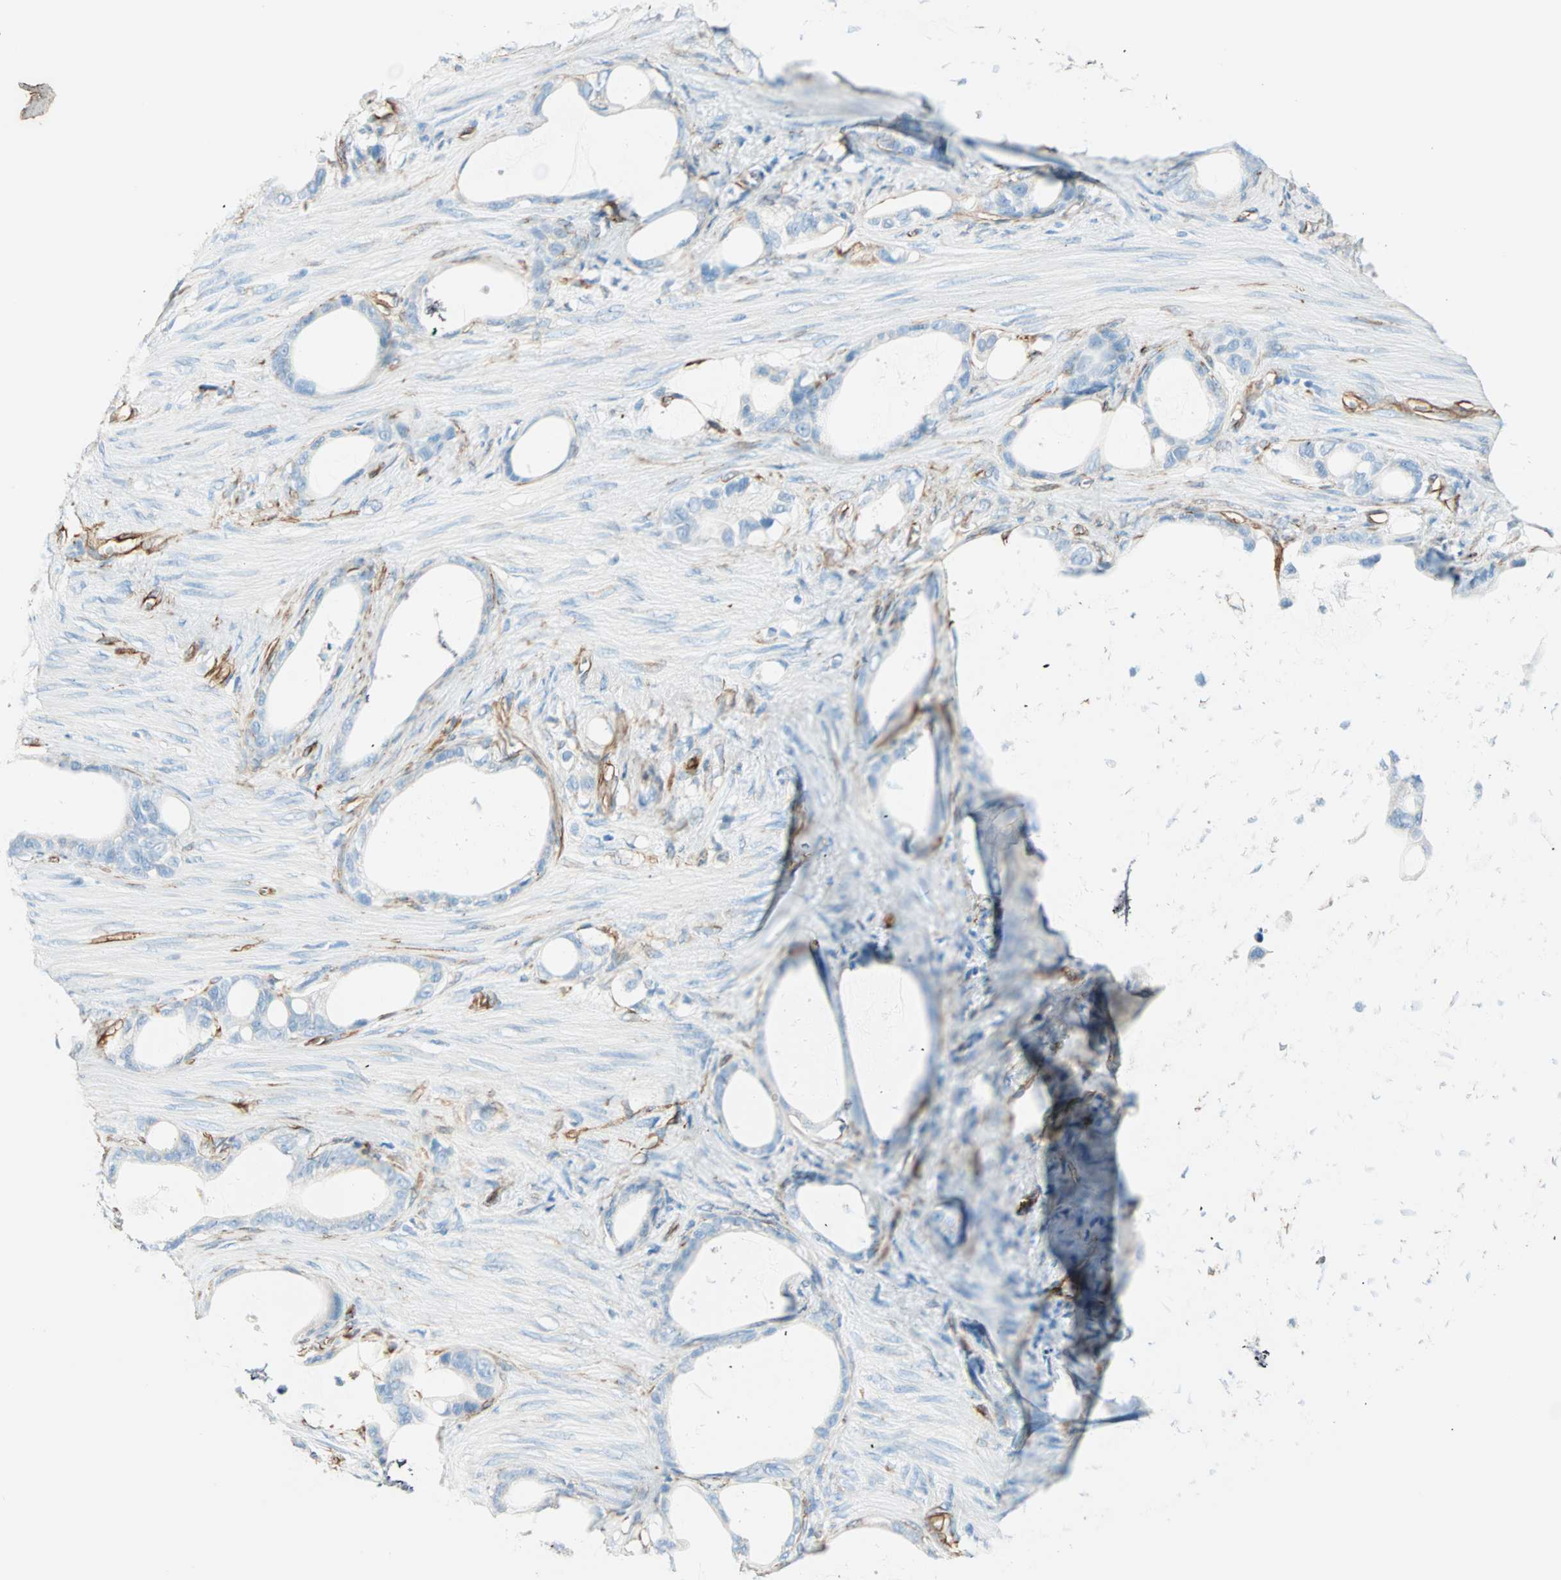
{"staining": {"intensity": "negative", "quantity": "none", "location": "none"}, "tissue": "stomach cancer", "cell_type": "Tumor cells", "image_type": "cancer", "snomed": [{"axis": "morphology", "description": "Adenocarcinoma, NOS"}, {"axis": "topography", "description": "Stomach"}], "caption": "A micrograph of human stomach cancer is negative for staining in tumor cells.", "gene": "NES", "patient": {"sex": "female", "age": 75}}